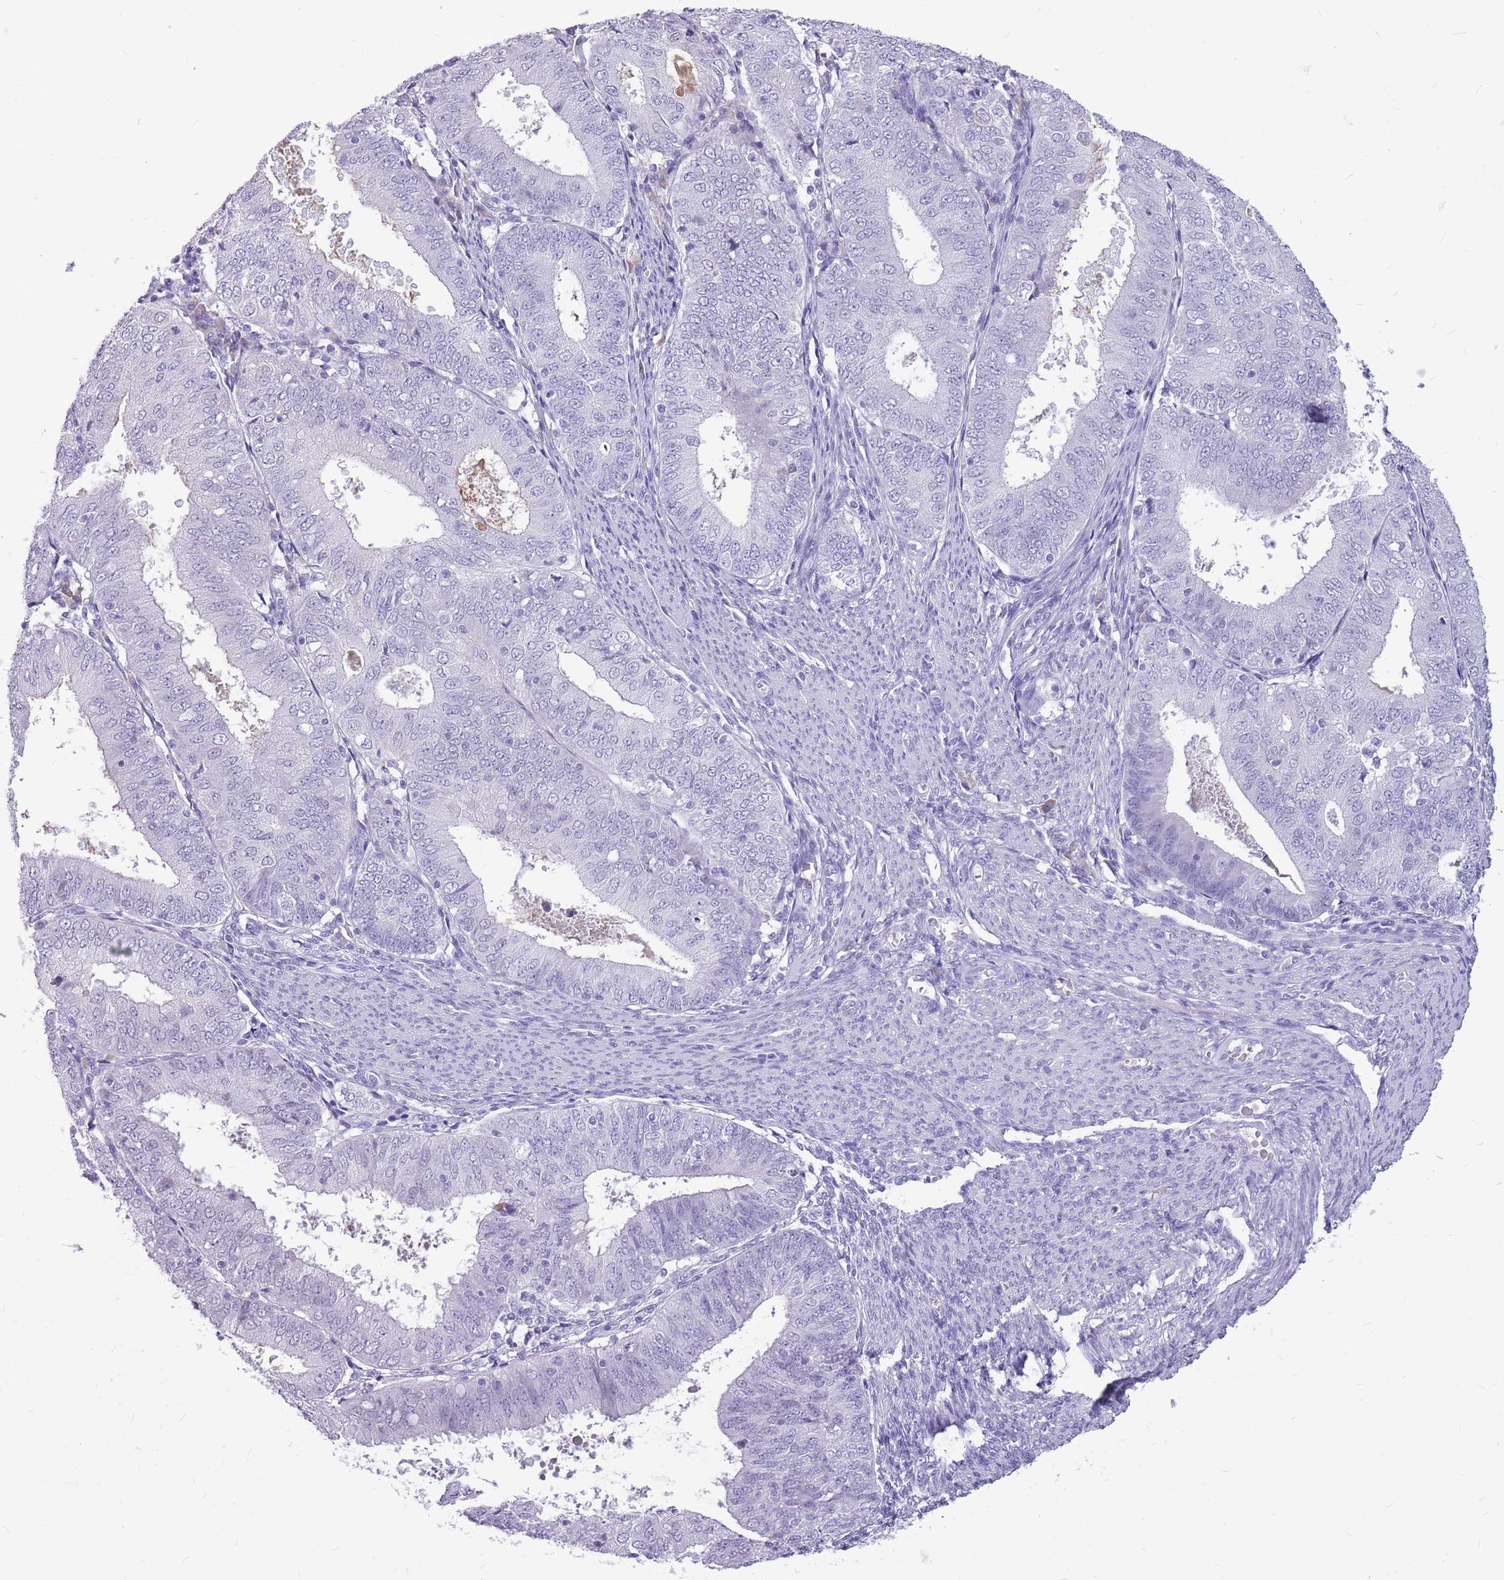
{"staining": {"intensity": "negative", "quantity": "none", "location": "none"}, "tissue": "endometrial cancer", "cell_type": "Tumor cells", "image_type": "cancer", "snomed": [{"axis": "morphology", "description": "Adenocarcinoma, NOS"}, {"axis": "topography", "description": "Endometrium"}], "caption": "DAB (3,3'-diaminobenzidine) immunohistochemical staining of human endometrial cancer exhibits no significant positivity in tumor cells.", "gene": "ZNF425", "patient": {"sex": "female", "age": 57}}